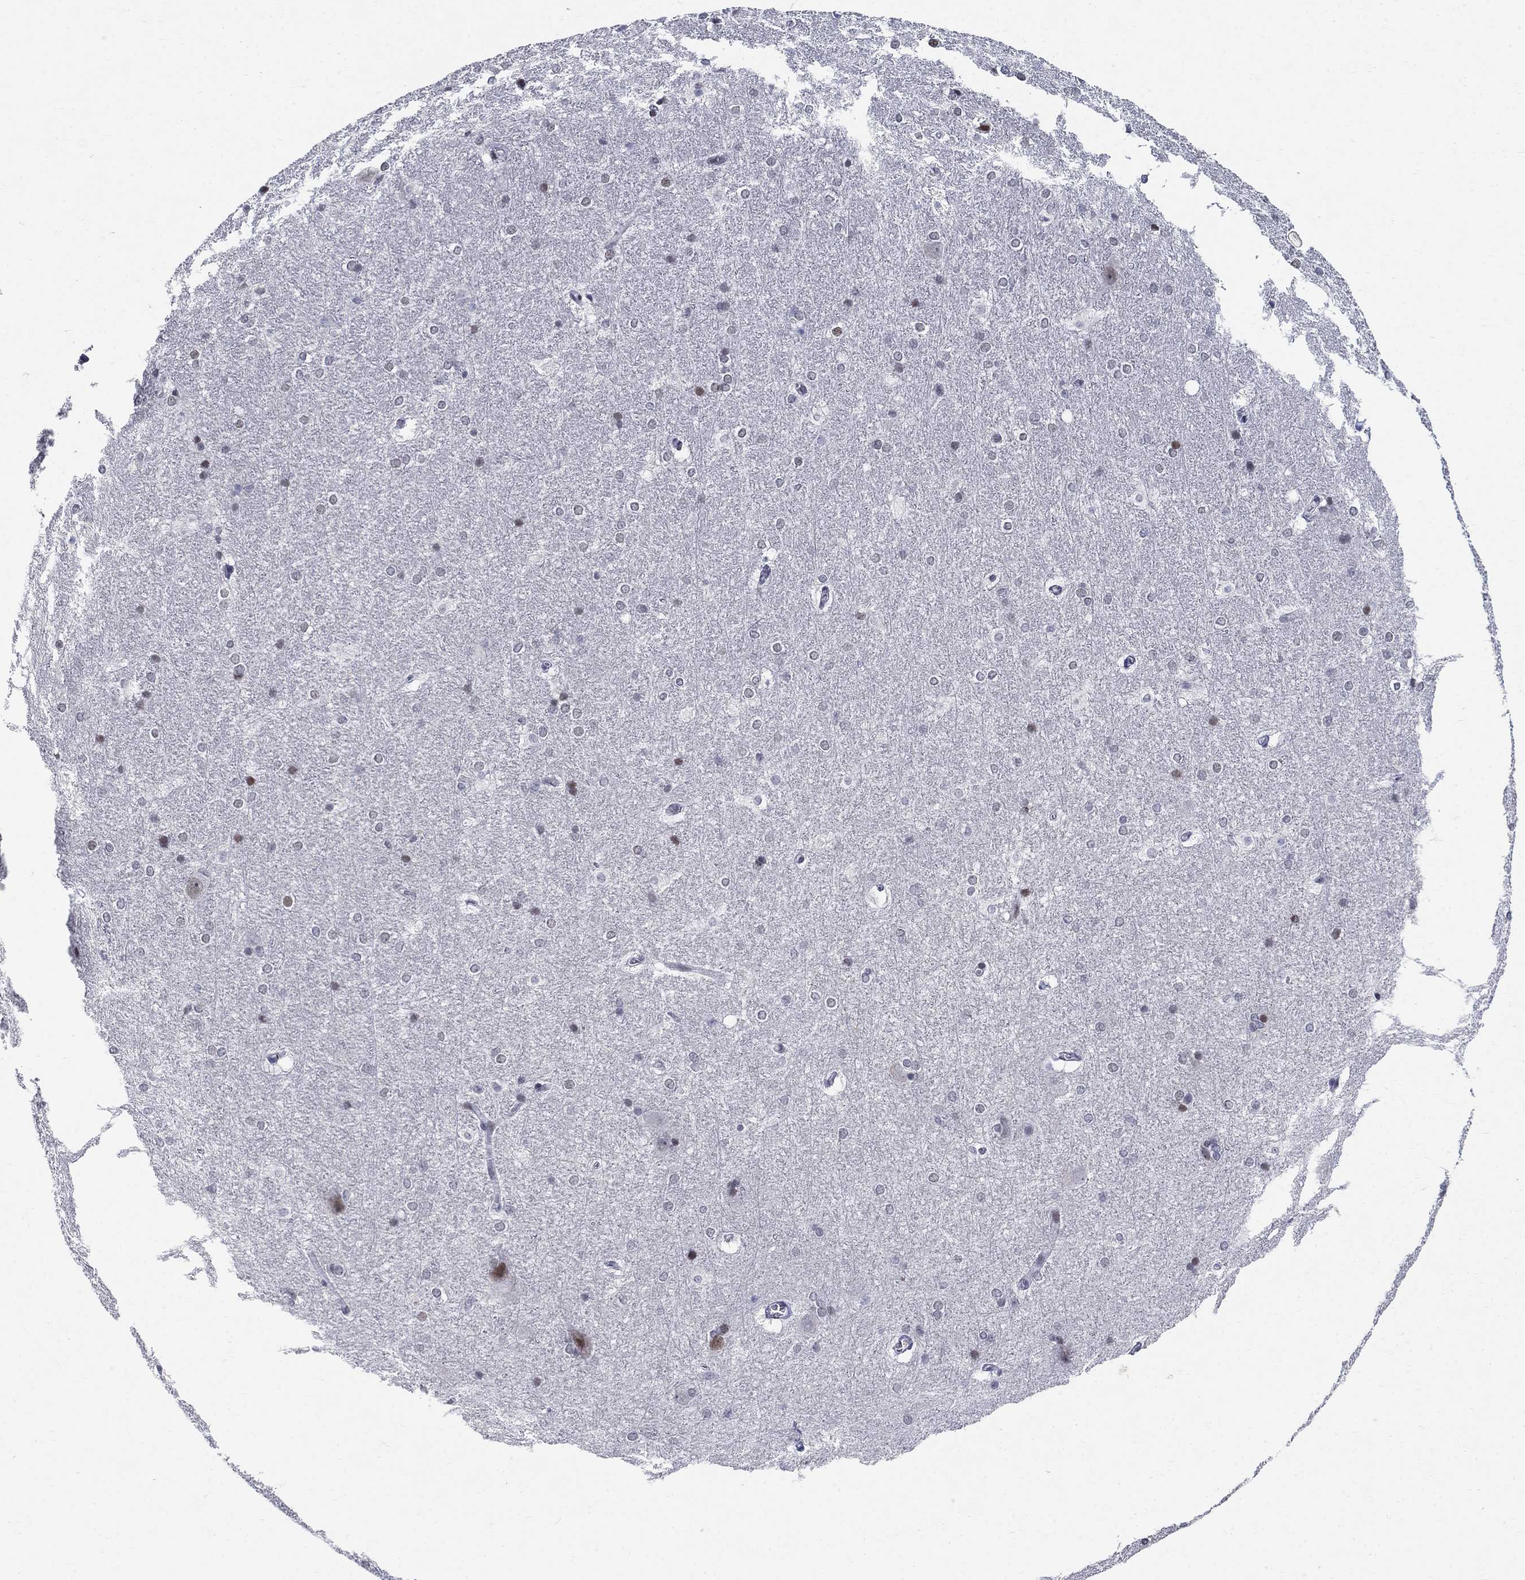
{"staining": {"intensity": "moderate", "quantity": "<25%", "location": "nuclear"}, "tissue": "hippocampus", "cell_type": "Glial cells", "image_type": "normal", "snomed": [{"axis": "morphology", "description": "Normal tissue, NOS"}, {"axis": "topography", "description": "Cerebral cortex"}, {"axis": "topography", "description": "Hippocampus"}], "caption": "The image displays staining of unremarkable hippocampus, revealing moderate nuclear protein expression (brown color) within glial cells.", "gene": "BHLHE22", "patient": {"sex": "female", "age": 19}}